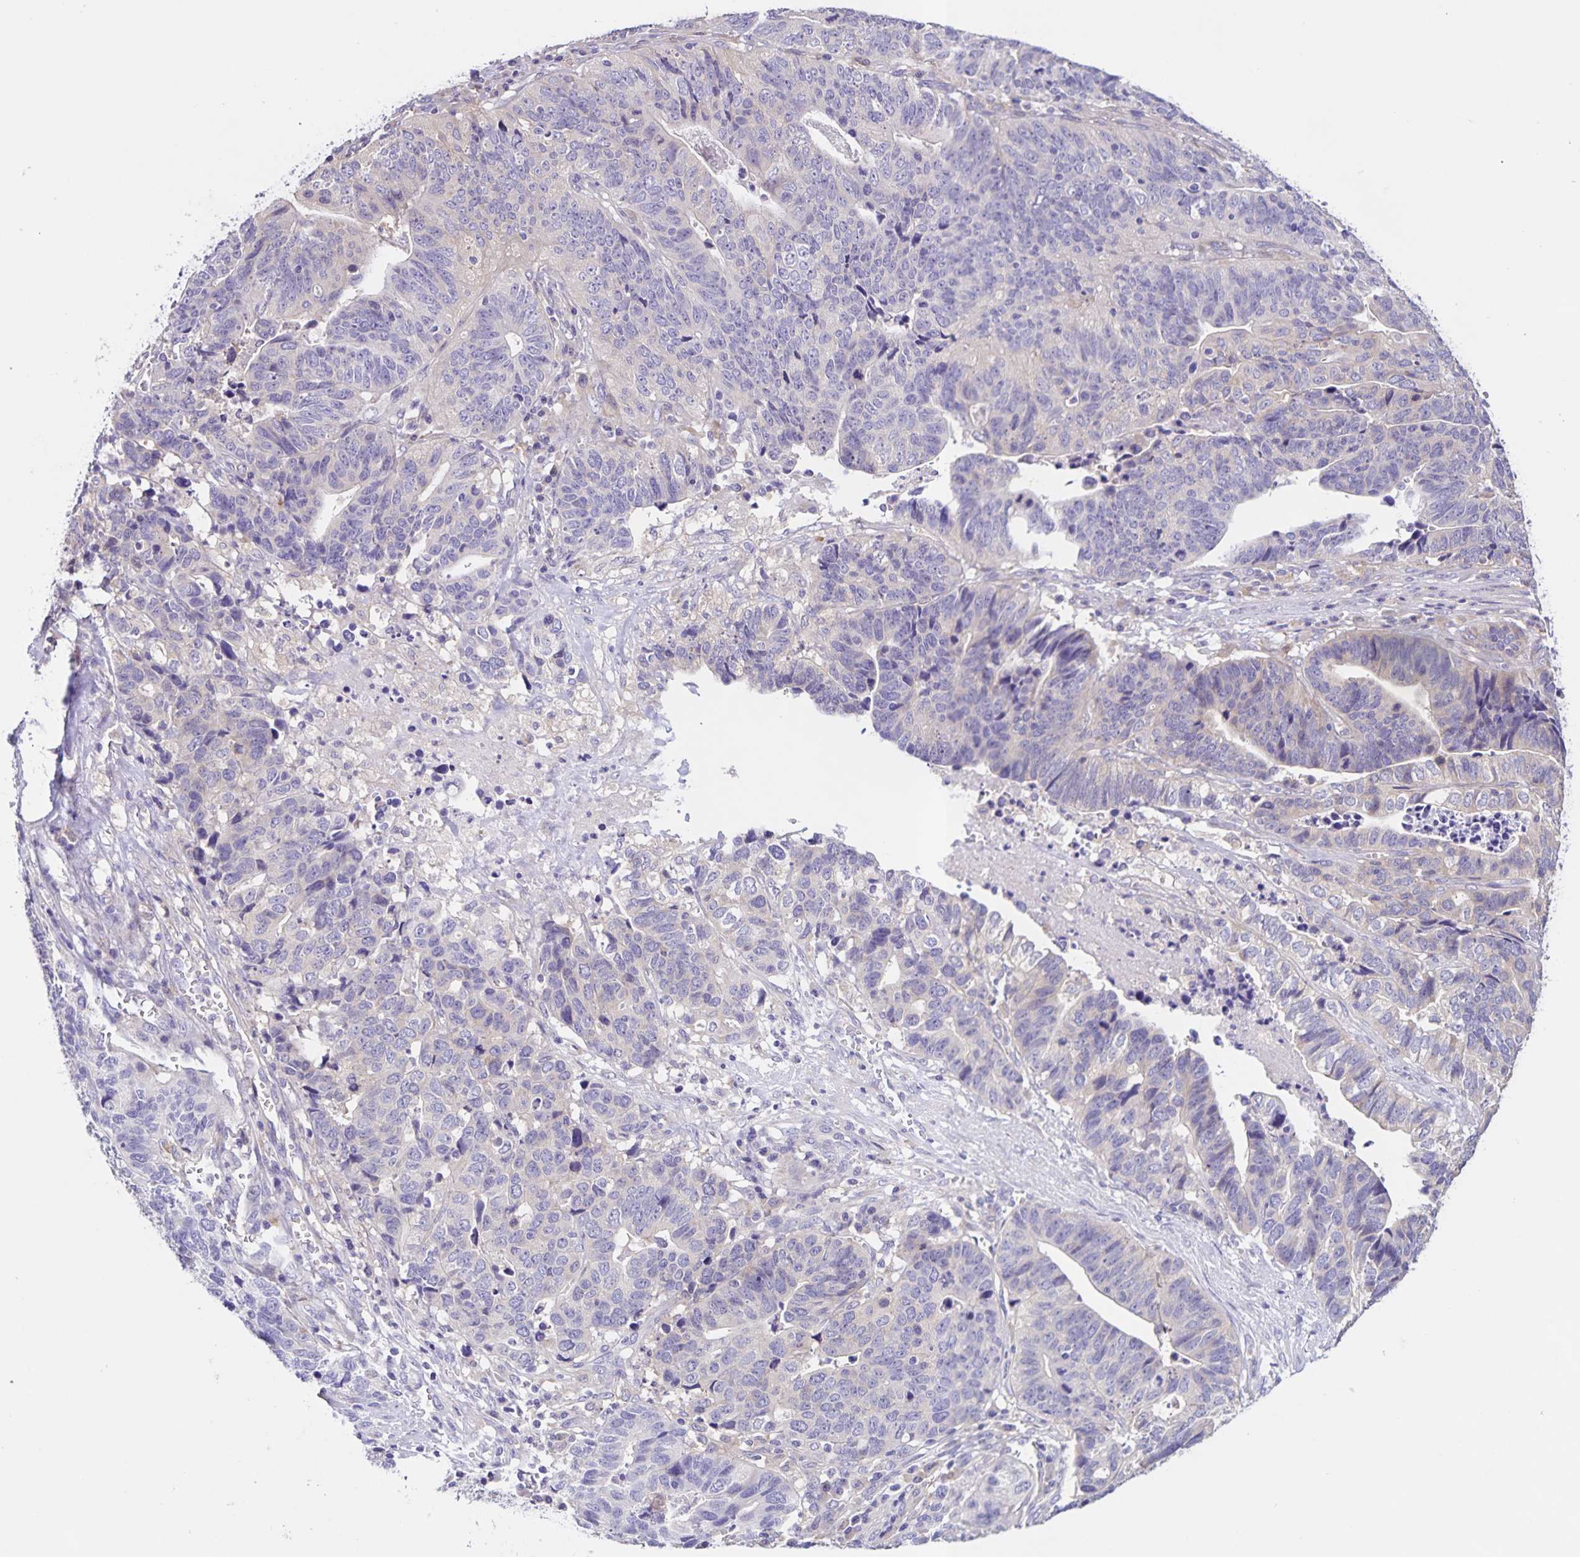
{"staining": {"intensity": "negative", "quantity": "none", "location": "none"}, "tissue": "stomach cancer", "cell_type": "Tumor cells", "image_type": "cancer", "snomed": [{"axis": "morphology", "description": "Adenocarcinoma, NOS"}, {"axis": "topography", "description": "Stomach, upper"}], "caption": "DAB immunohistochemical staining of human stomach adenocarcinoma shows no significant positivity in tumor cells. (DAB (3,3'-diaminobenzidine) IHC, high magnification).", "gene": "BOLL", "patient": {"sex": "female", "age": 67}}